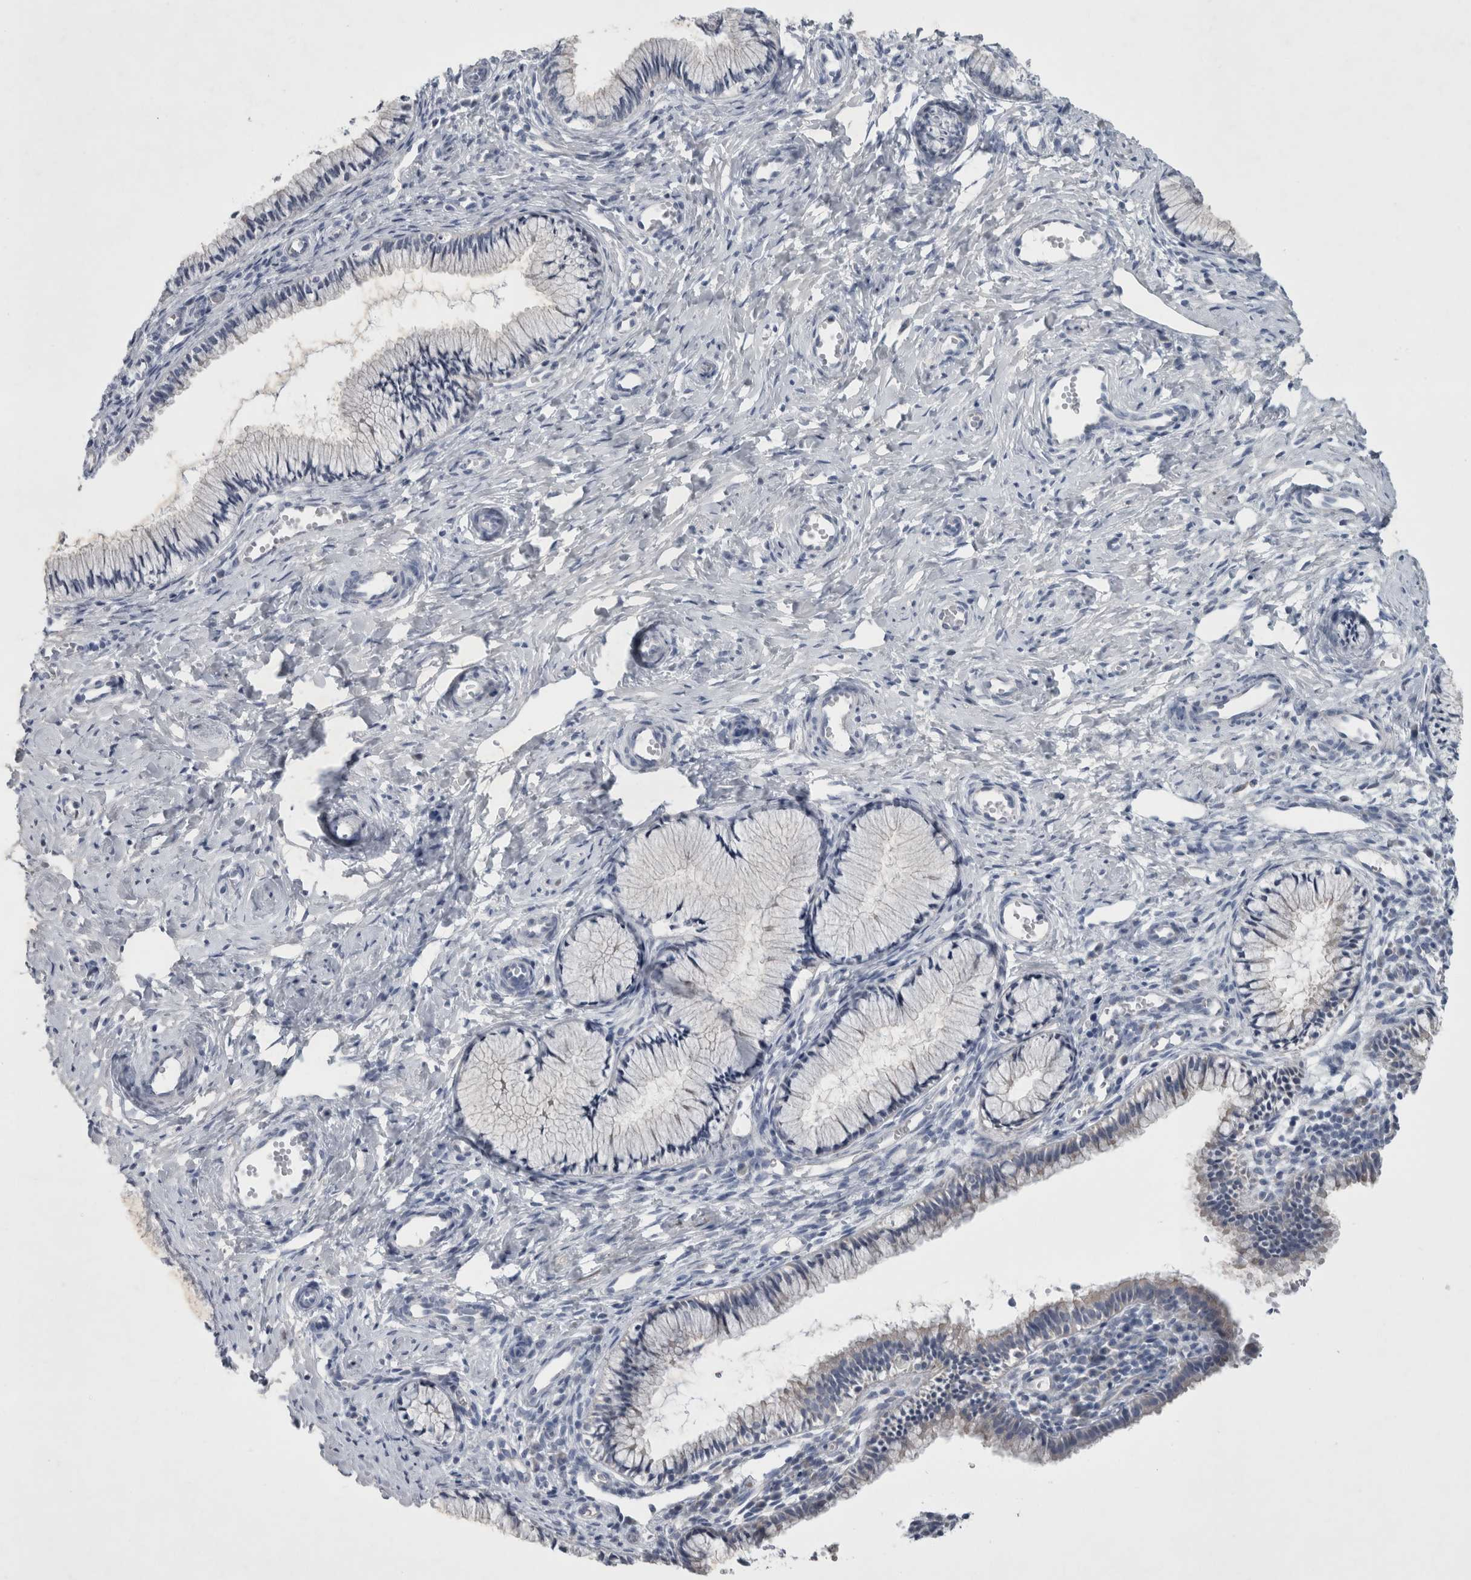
{"staining": {"intensity": "negative", "quantity": "none", "location": "none"}, "tissue": "cervix", "cell_type": "Glandular cells", "image_type": "normal", "snomed": [{"axis": "morphology", "description": "Normal tissue, NOS"}, {"axis": "topography", "description": "Cervix"}], "caption": "Immunohistochemistry (IHC) photomicrograph of normal cervix: cervix stained with DAB shows no significant protein expression in glandular cells.", "gene": "FXYD7", "patient": {"sex": "female", "age": 27}}